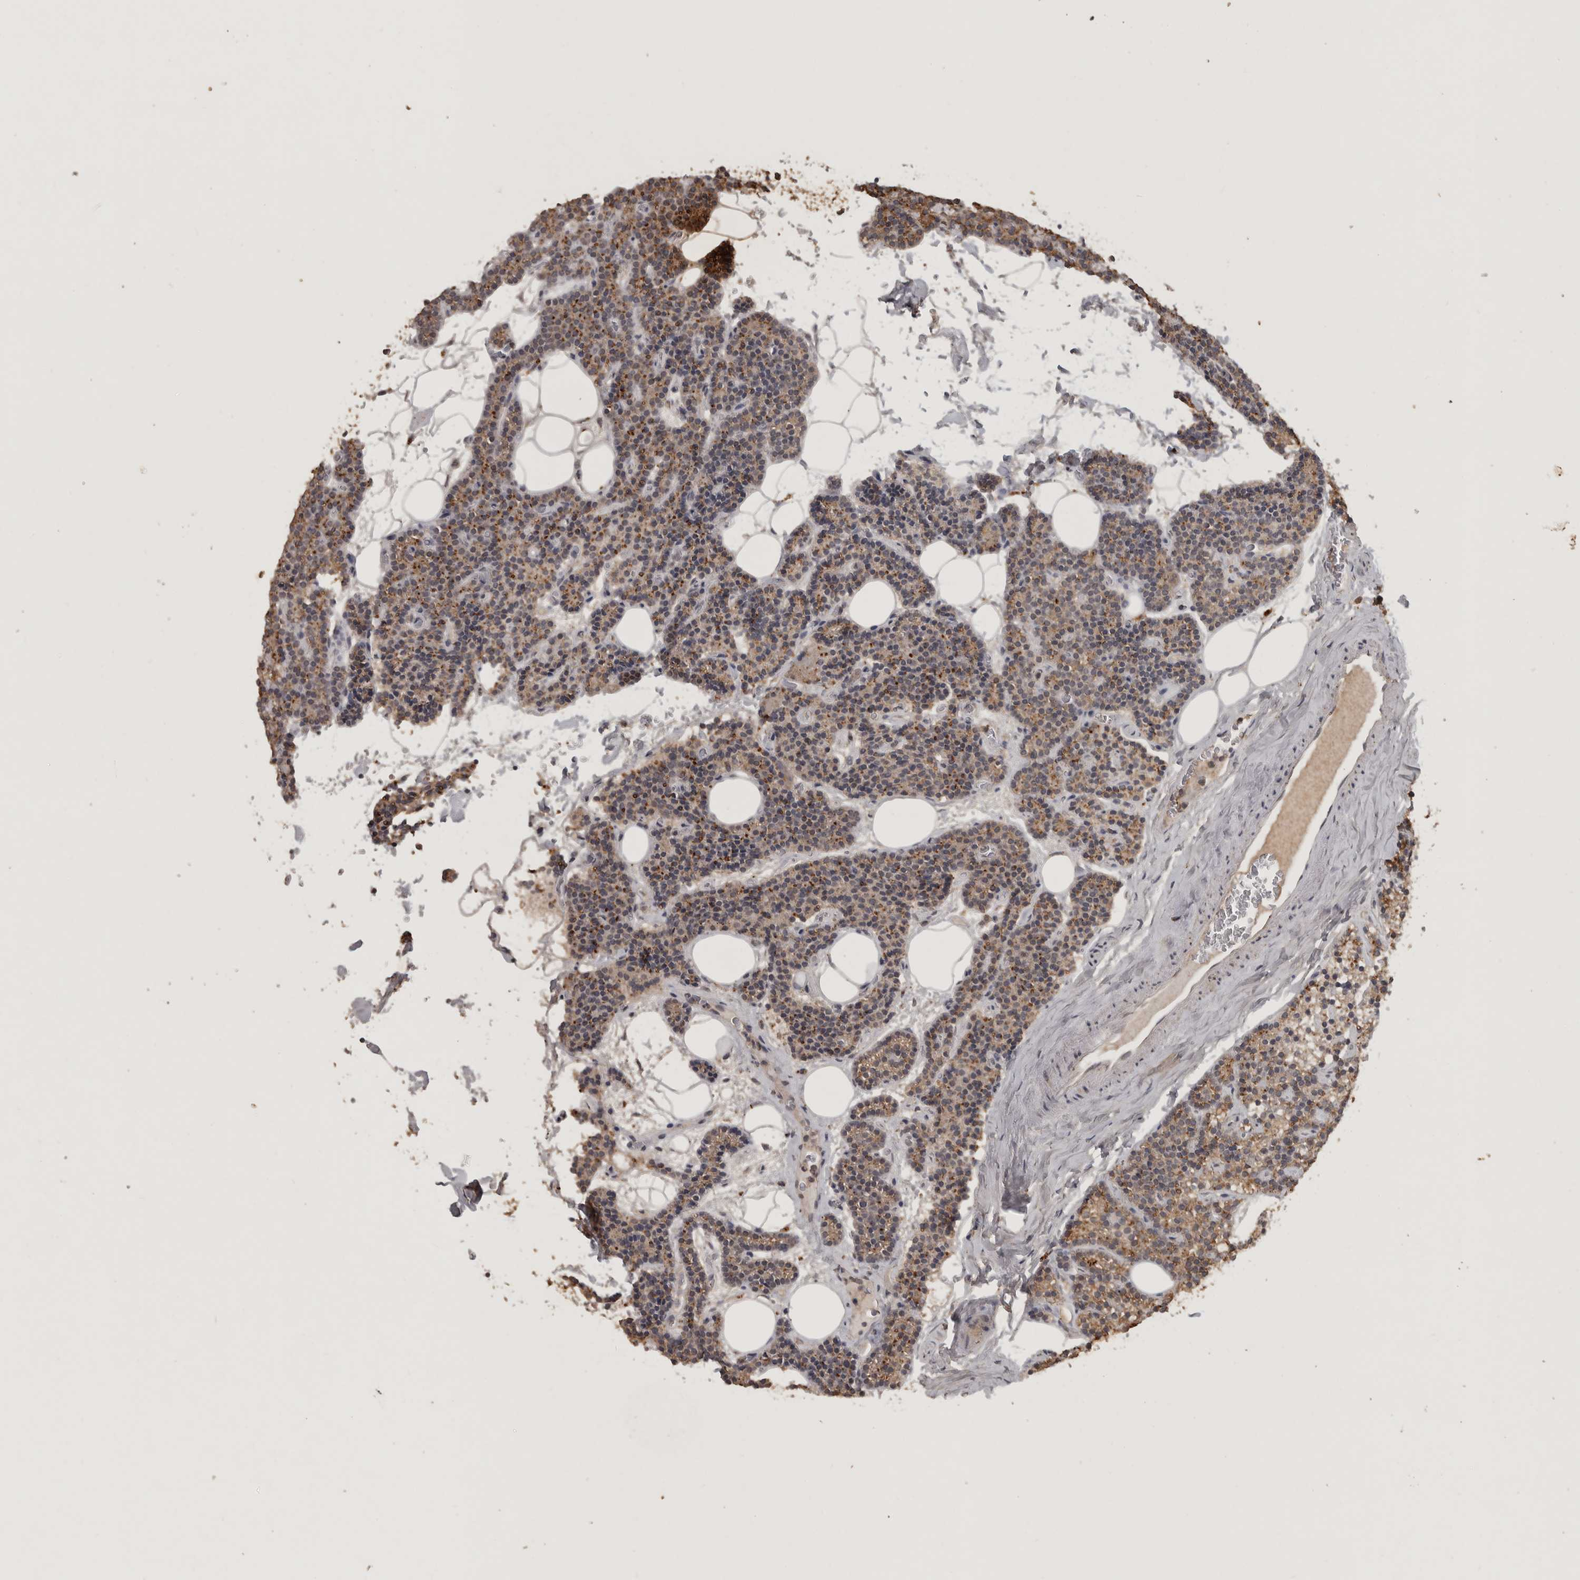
{"staining": {"intensity": "moderate", "quantity": "25%-75%", "location": "cytoplasmic/membranous"}, "tissue": "parathyroid gland", "cell_type": "Glandular cells", "image_type": "normal", "snomed": [{"axis": "morphology", "description": "Normal tissue, NOS"}, {"axis": "topography", "description": "Parathyroid gland"}], "caption": "About 25%-75% of glandular cells in benign human parathyroid gland demonstrate moderate cytoplasmic/membranous protein positivity as visualized by brown immunohistochemical staining.", "gene": "ADAMTS4", "patient": {"sex": "male", "age": 42}}